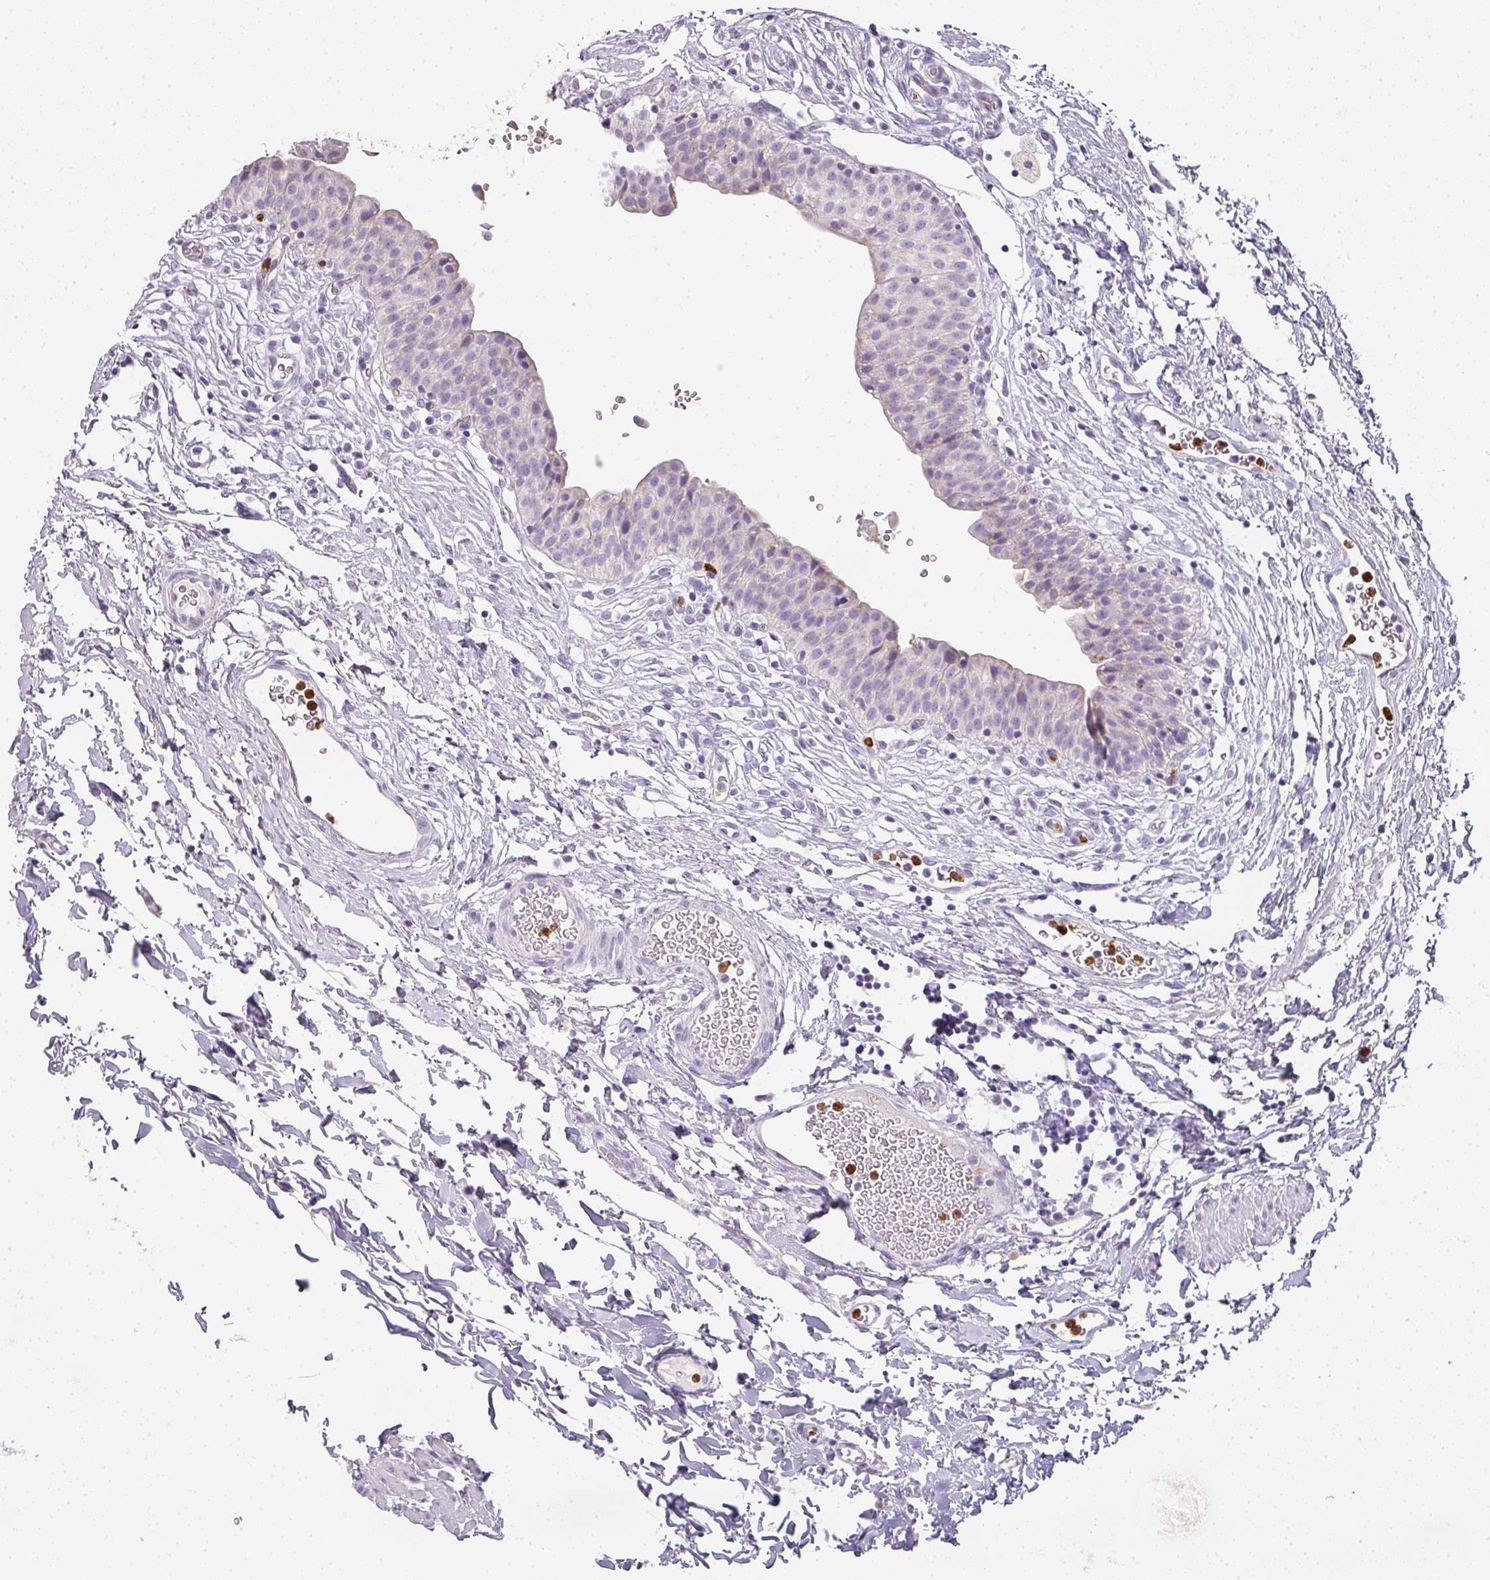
{"staining": {"intensity": "negative", "quantity": "none", "location": "none"}, "tissue": "urinary bladder", "cell_type": "Urothelial cells", "image_type": "normal", "snomed": [{"axis": "morphology", "description": "Normal tissue, NOS"}, {"axis": "topography", "description": "Urinary bladder"}, {"axis": "topography", "description": "Peripheral nerve tissue"}], "caption": "The micrograph displays no significant expression in urothelial cells of urinary bladder.", "gene": "CAMP", "patient": {"sex": "male", "age": 55}}